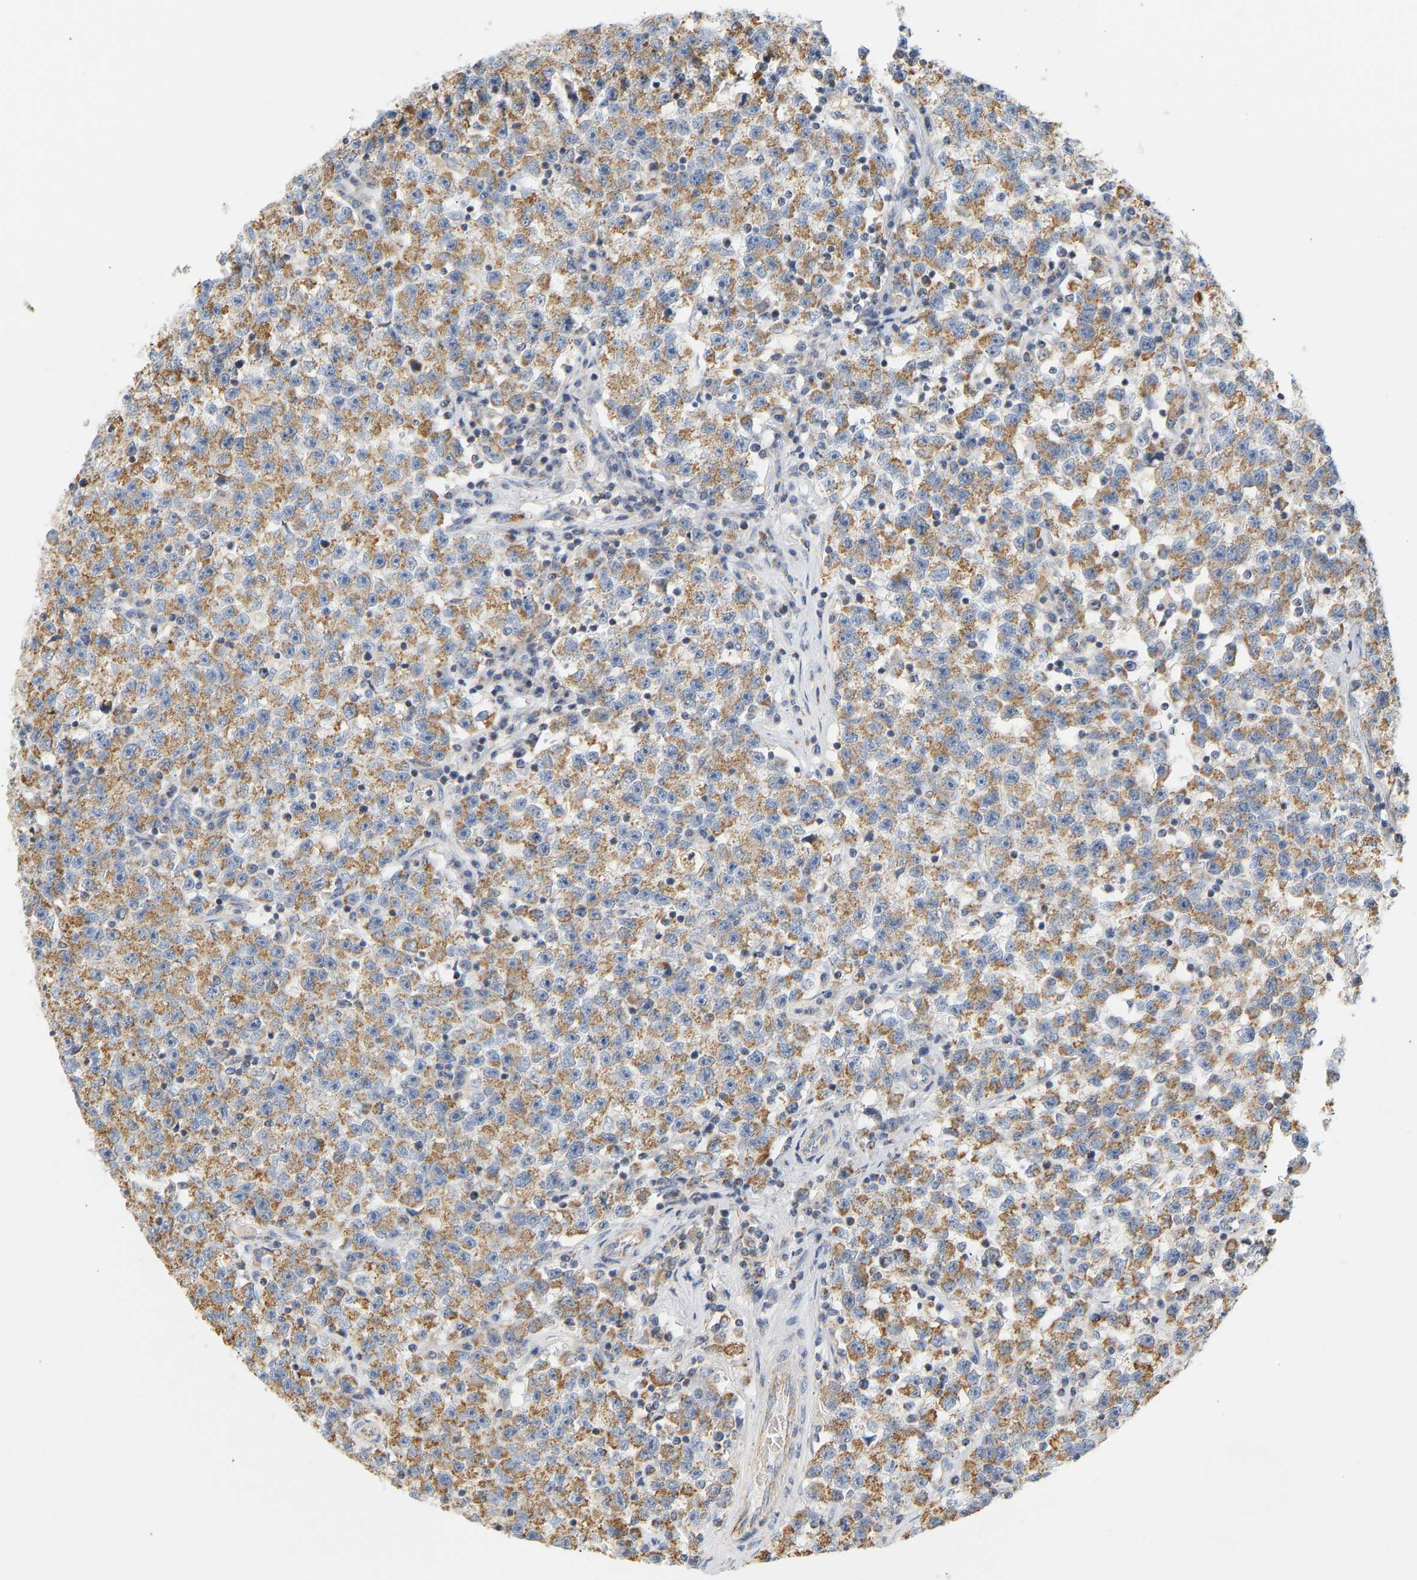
{"staining": {"intensity": "moderate", "quantity": ">75%", "location": "cytoplasmic/membranous"}, "tissue": "testis cancer", "cell_type": "Tumor cells", "image_type": "cancer", "snomed": [{"axis": "morphology", "description": "Seminoma, NOS"}, {"axis": "topography", "description": "Testis"}], "caption": "A brown stain highlights moderate cytoplasmic/membranous staining of a protein in human seminoma (testis) tumor cells. The staining was performed using DAB to visualize the protein expression in brown, while the nuclei were stained in blue with hematoxylin (Magnification: 20x).", "gene": "GRPEL2", "patient": {"sex": "male", "age": 22}}